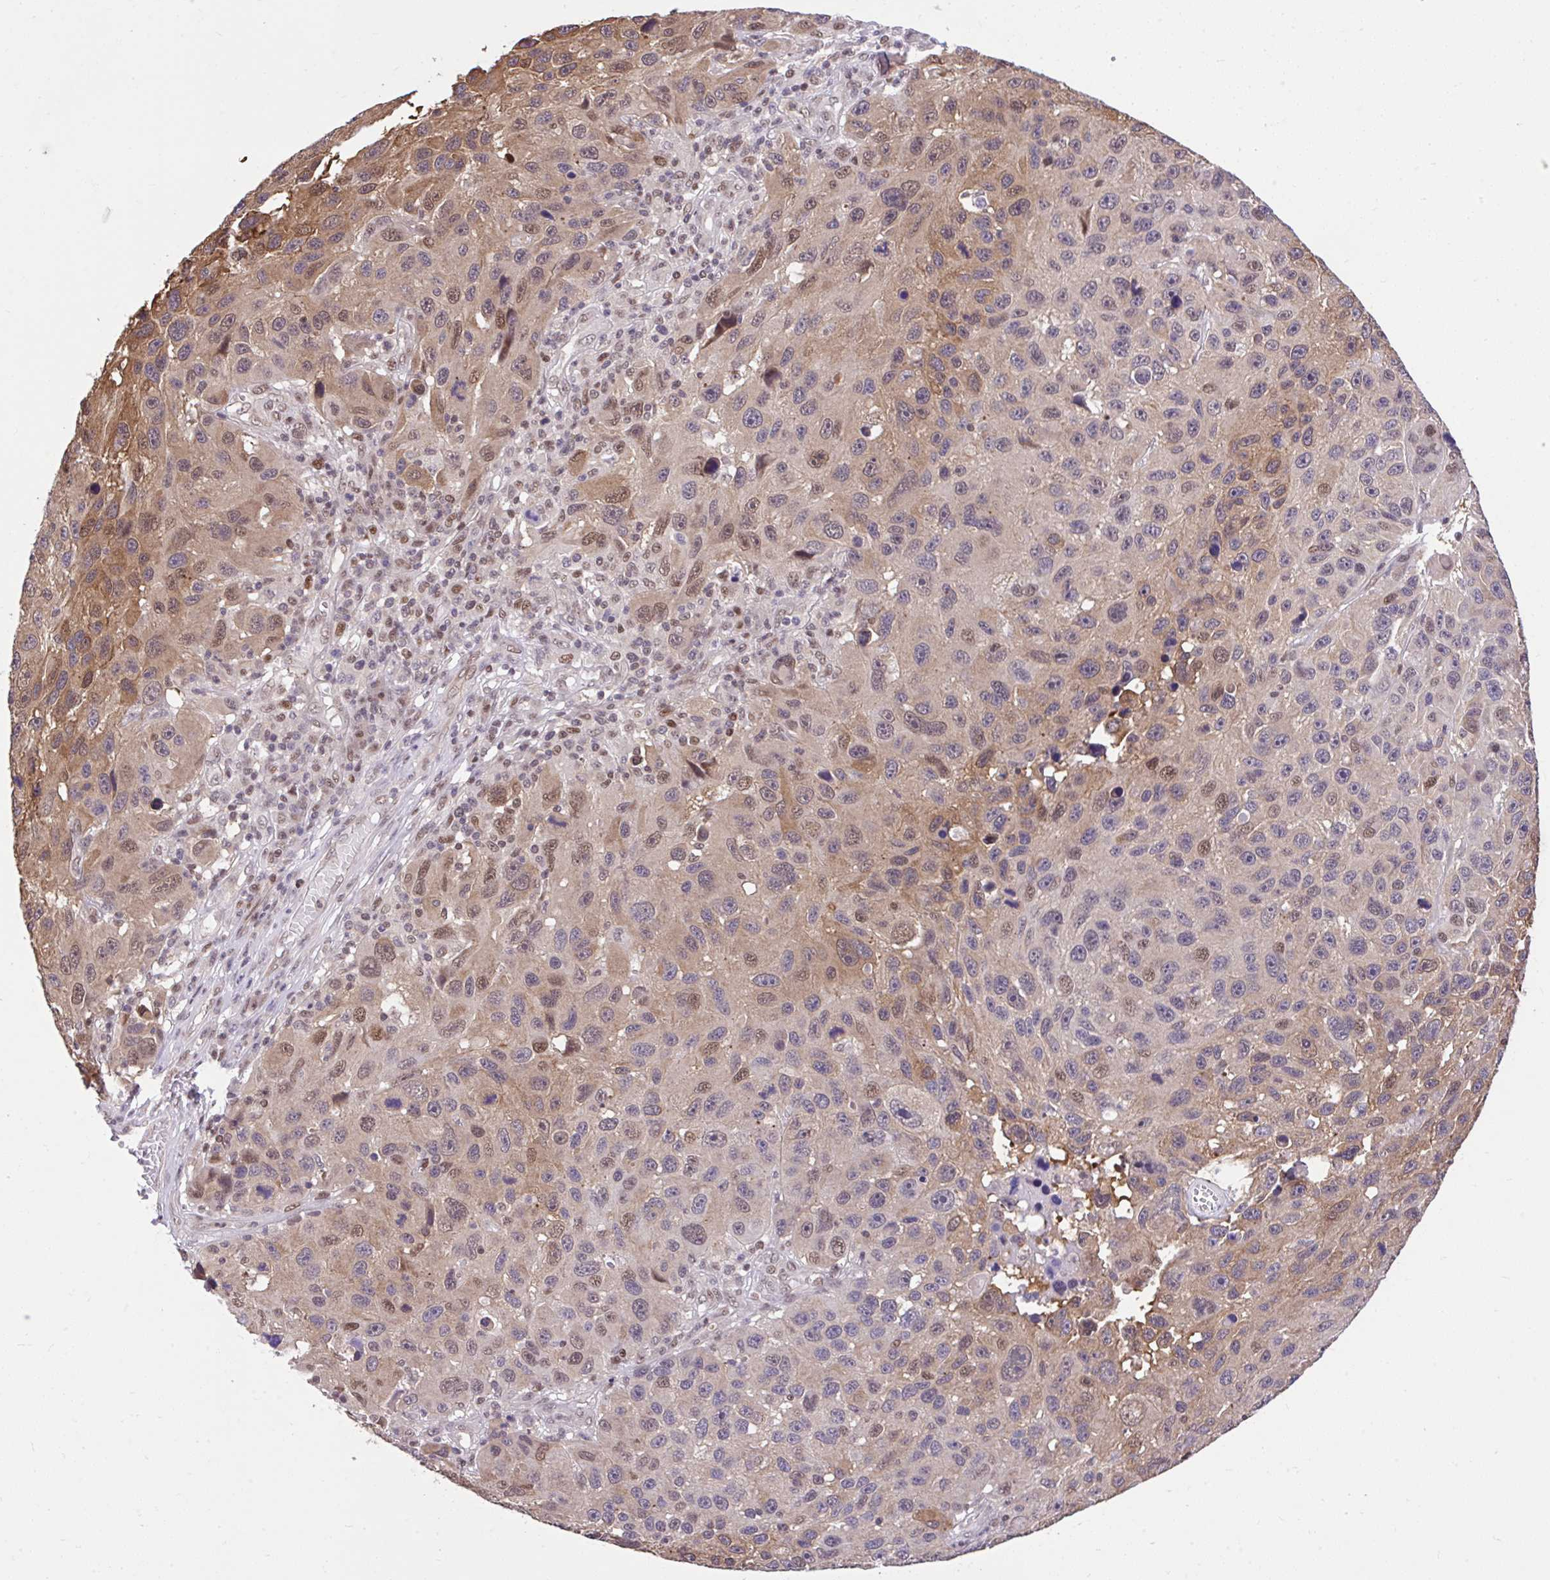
{"staining": {"intensity": "weak", "quantity": ">75%", "location": "cytoplasmic/membranous,nuclear"}, "tissue": "melanoma", "cell_type": "Tumor cells", "image_type": "cancer", "snomed": [{"axis": "morphology", "description": "Malignant melanoma, NOS"}, {"axis": "topography", "description": "Skin"}], "caption": "This is an image of immunohistochemistry staining of melanoma, which shows weak positivity in the cytoplasmic/membranous and nuclear of tumor cells.", "gene": "GLIS3", "patient": {"sex": "male", "age": 53}}